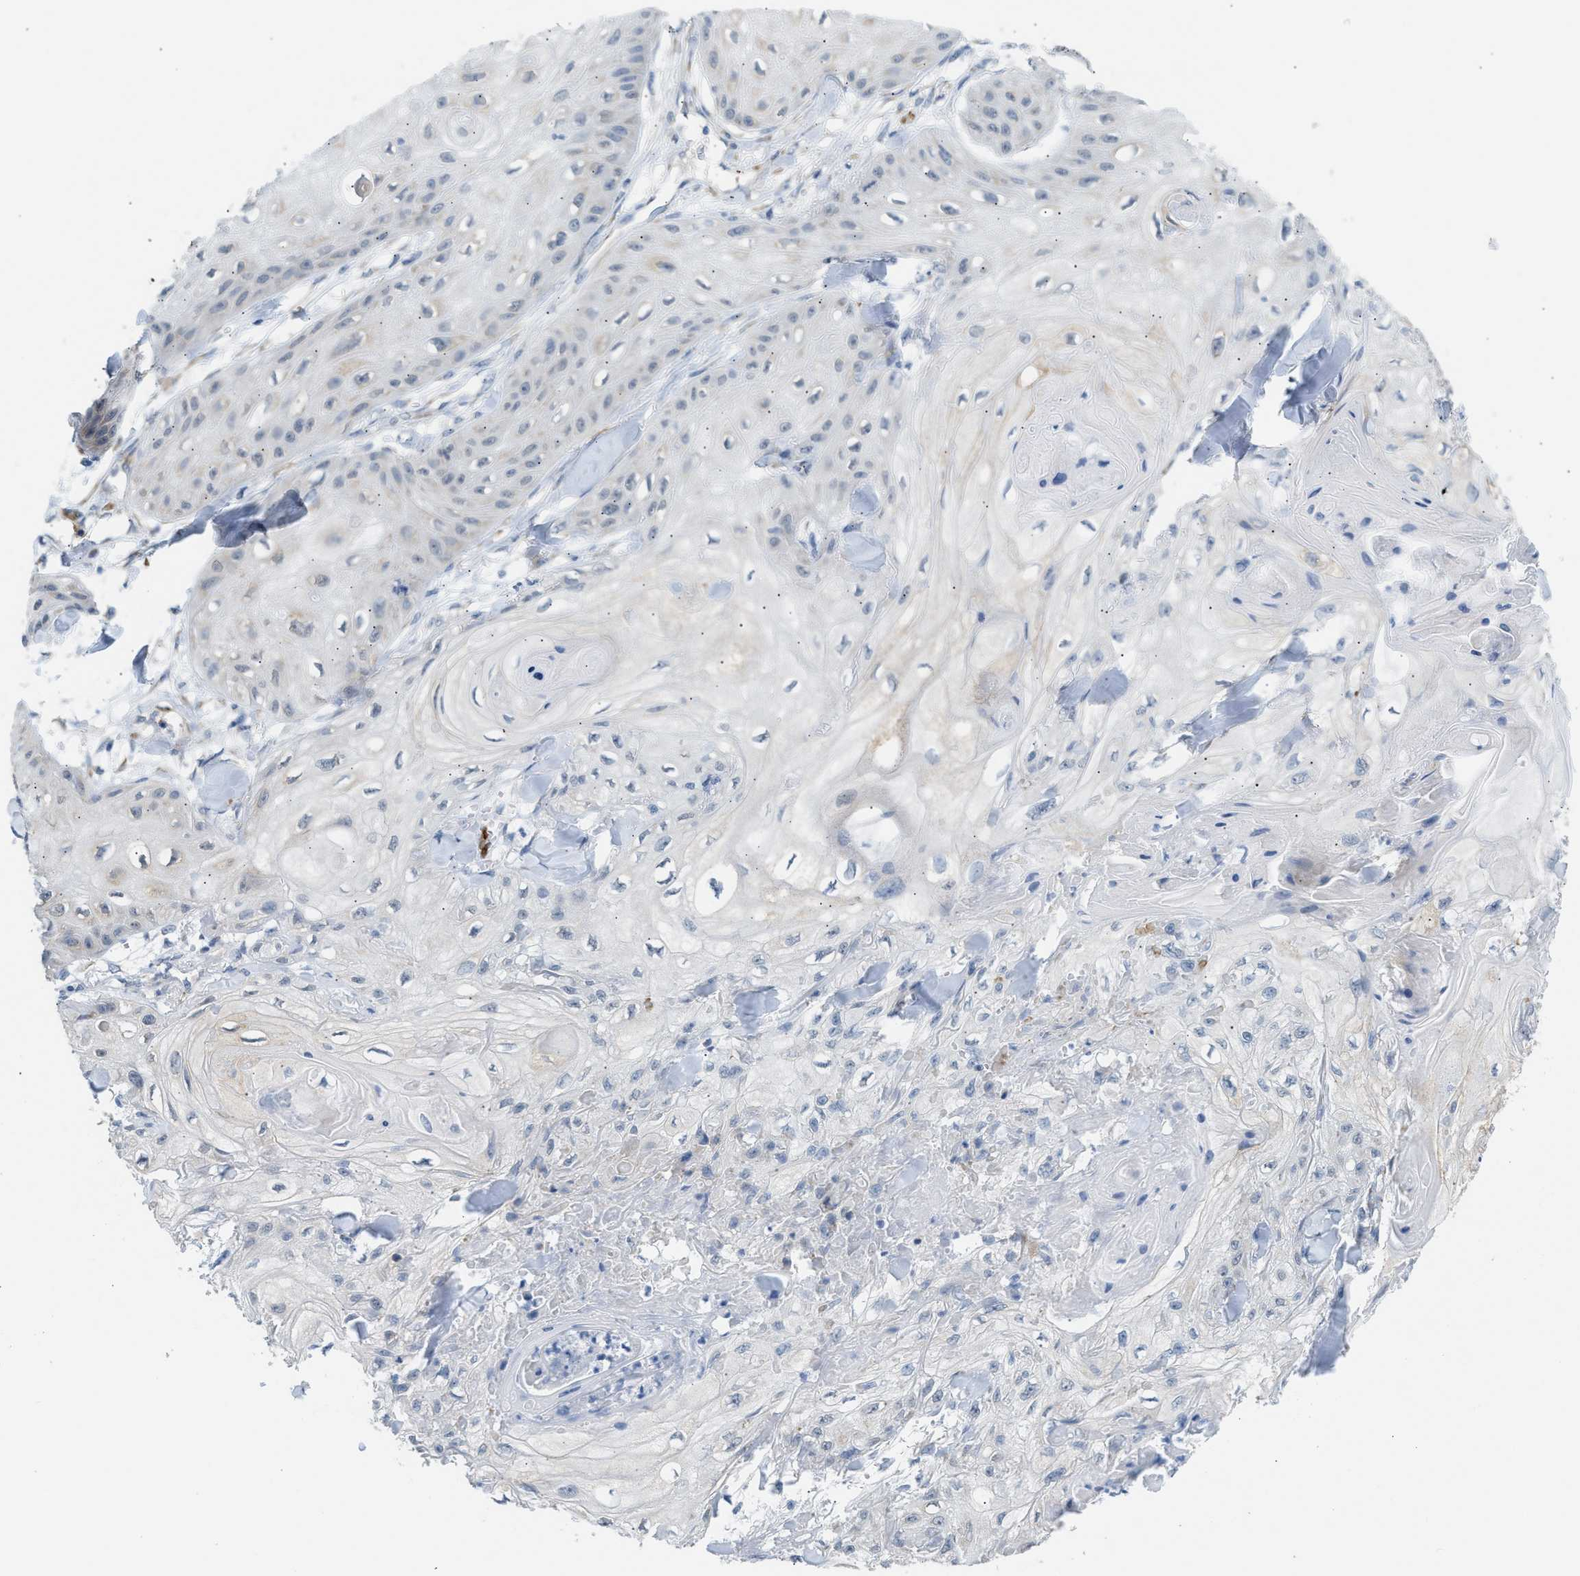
{"staining": {"intensity": "negative", "quantity": "none", "location": "none"}, "tissue": "skin cancer", "cell_type": "Tumor cells", "image_type": "cancer", "snomed": [{"axis": "morphology", "description": "Squamous cell carcinoma, NOS"}, {"axis": "topography", "description": "Skin"}], "caption": "This histopathology image is of skin squamous cell carcinoma stained with immunohistochemistry (IHC) to label a protein in brown with the nuclei are counter-stained blue. There is no positivity in tumor cells.", "gene": "KCNC2", "patient": {"sex": "male", "age": 74}}